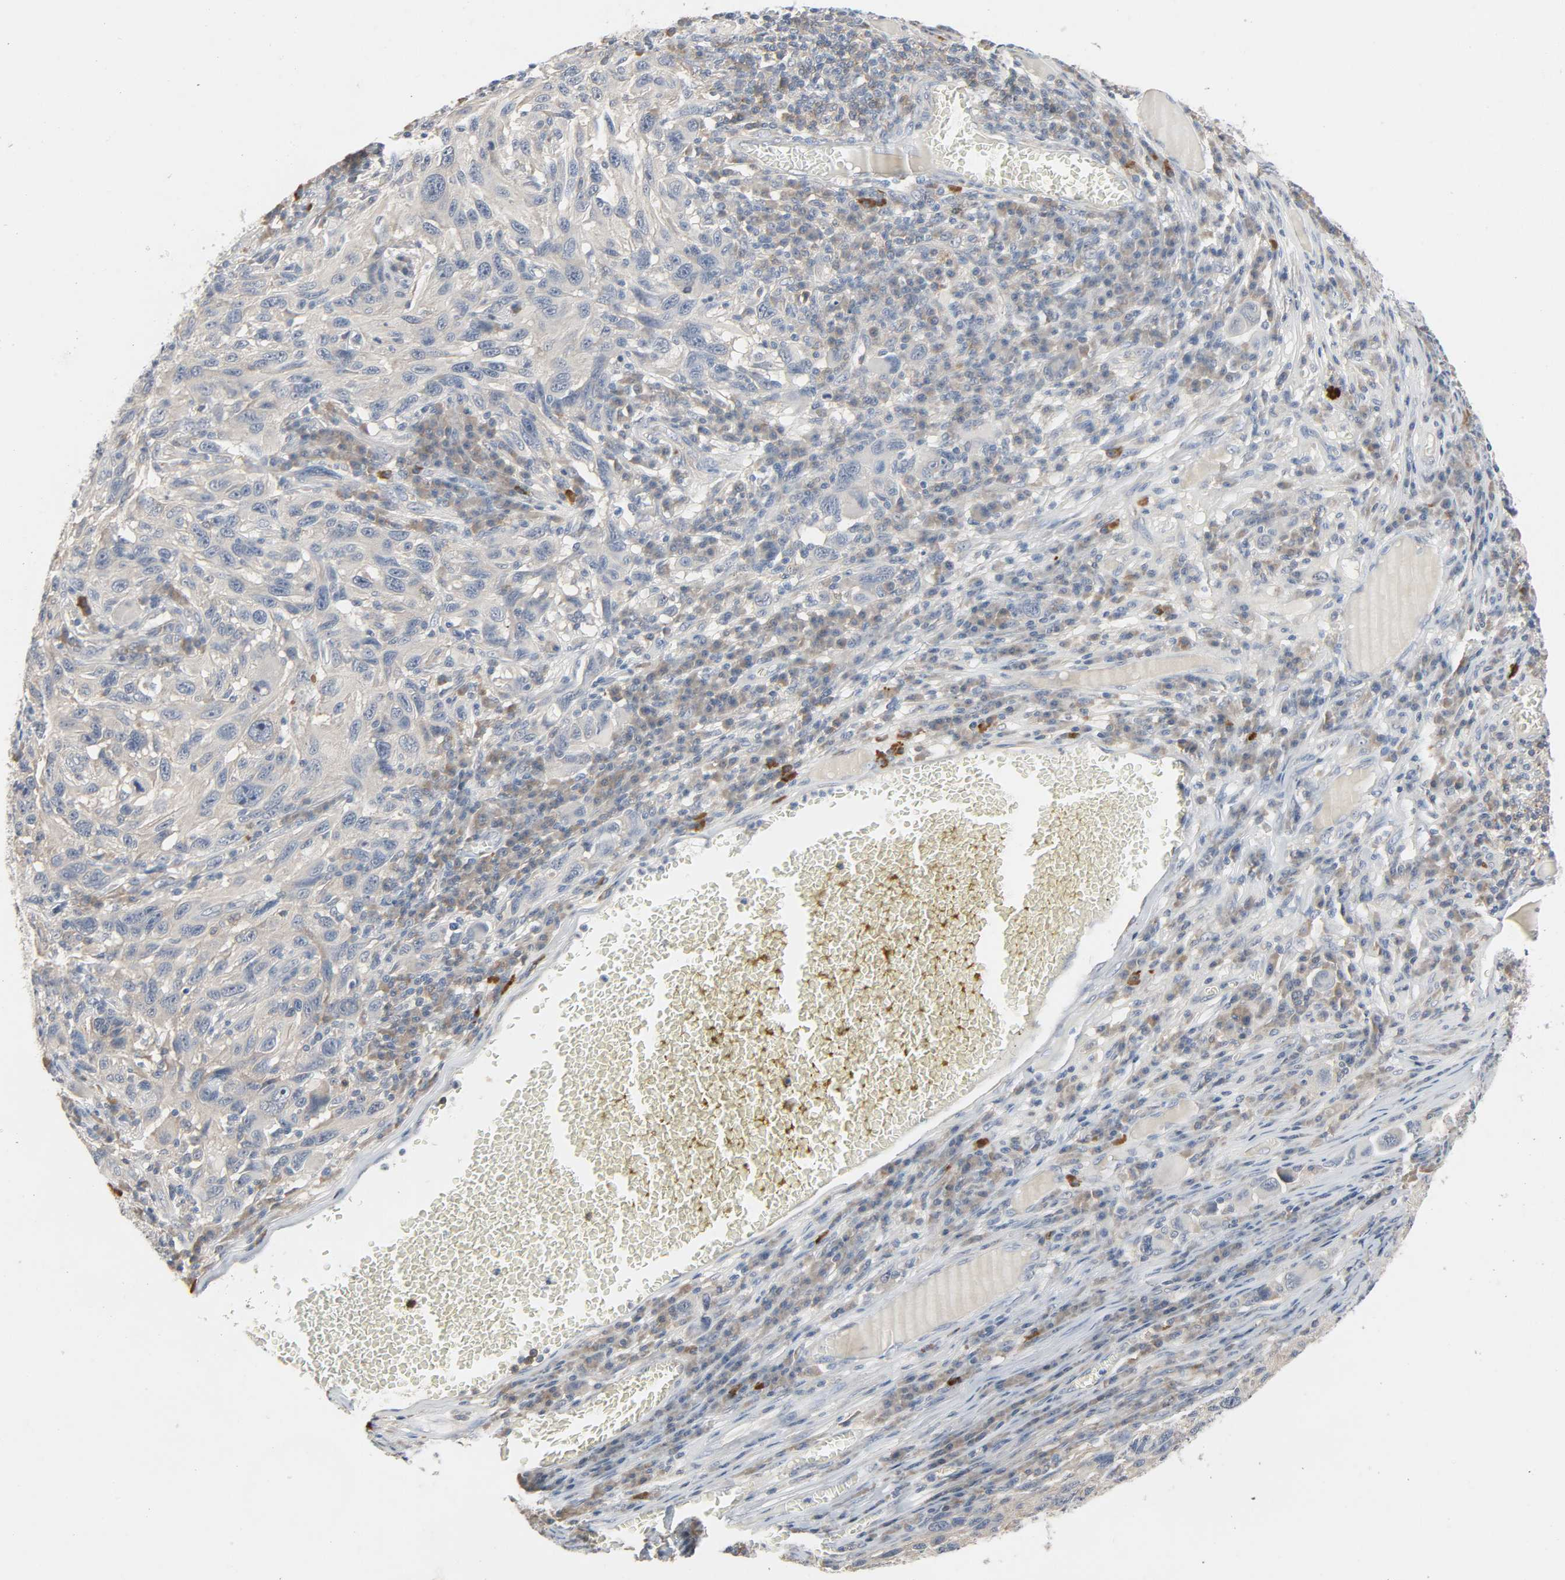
{"staining": {"intensity": "weak", "quantity": "<25%", "location": "cytoplasmic/membranous"}, "tissue": "melanoma", "cell_type": "Tumor cells", "image_type": "cancer", "snomed": [{"axis": "morphology", "description": "Malignant melanoma, NOS"}, {"axis": "topography", "description": "Skin"}], "caption": "There is no significant positivity in tumor cells of malignant melanoma. (DAB immunohistochemistry (IHC) with hematoxylin counter stain).", "gene": "CD4", "patient": {"sex": "male", "age": 53}}